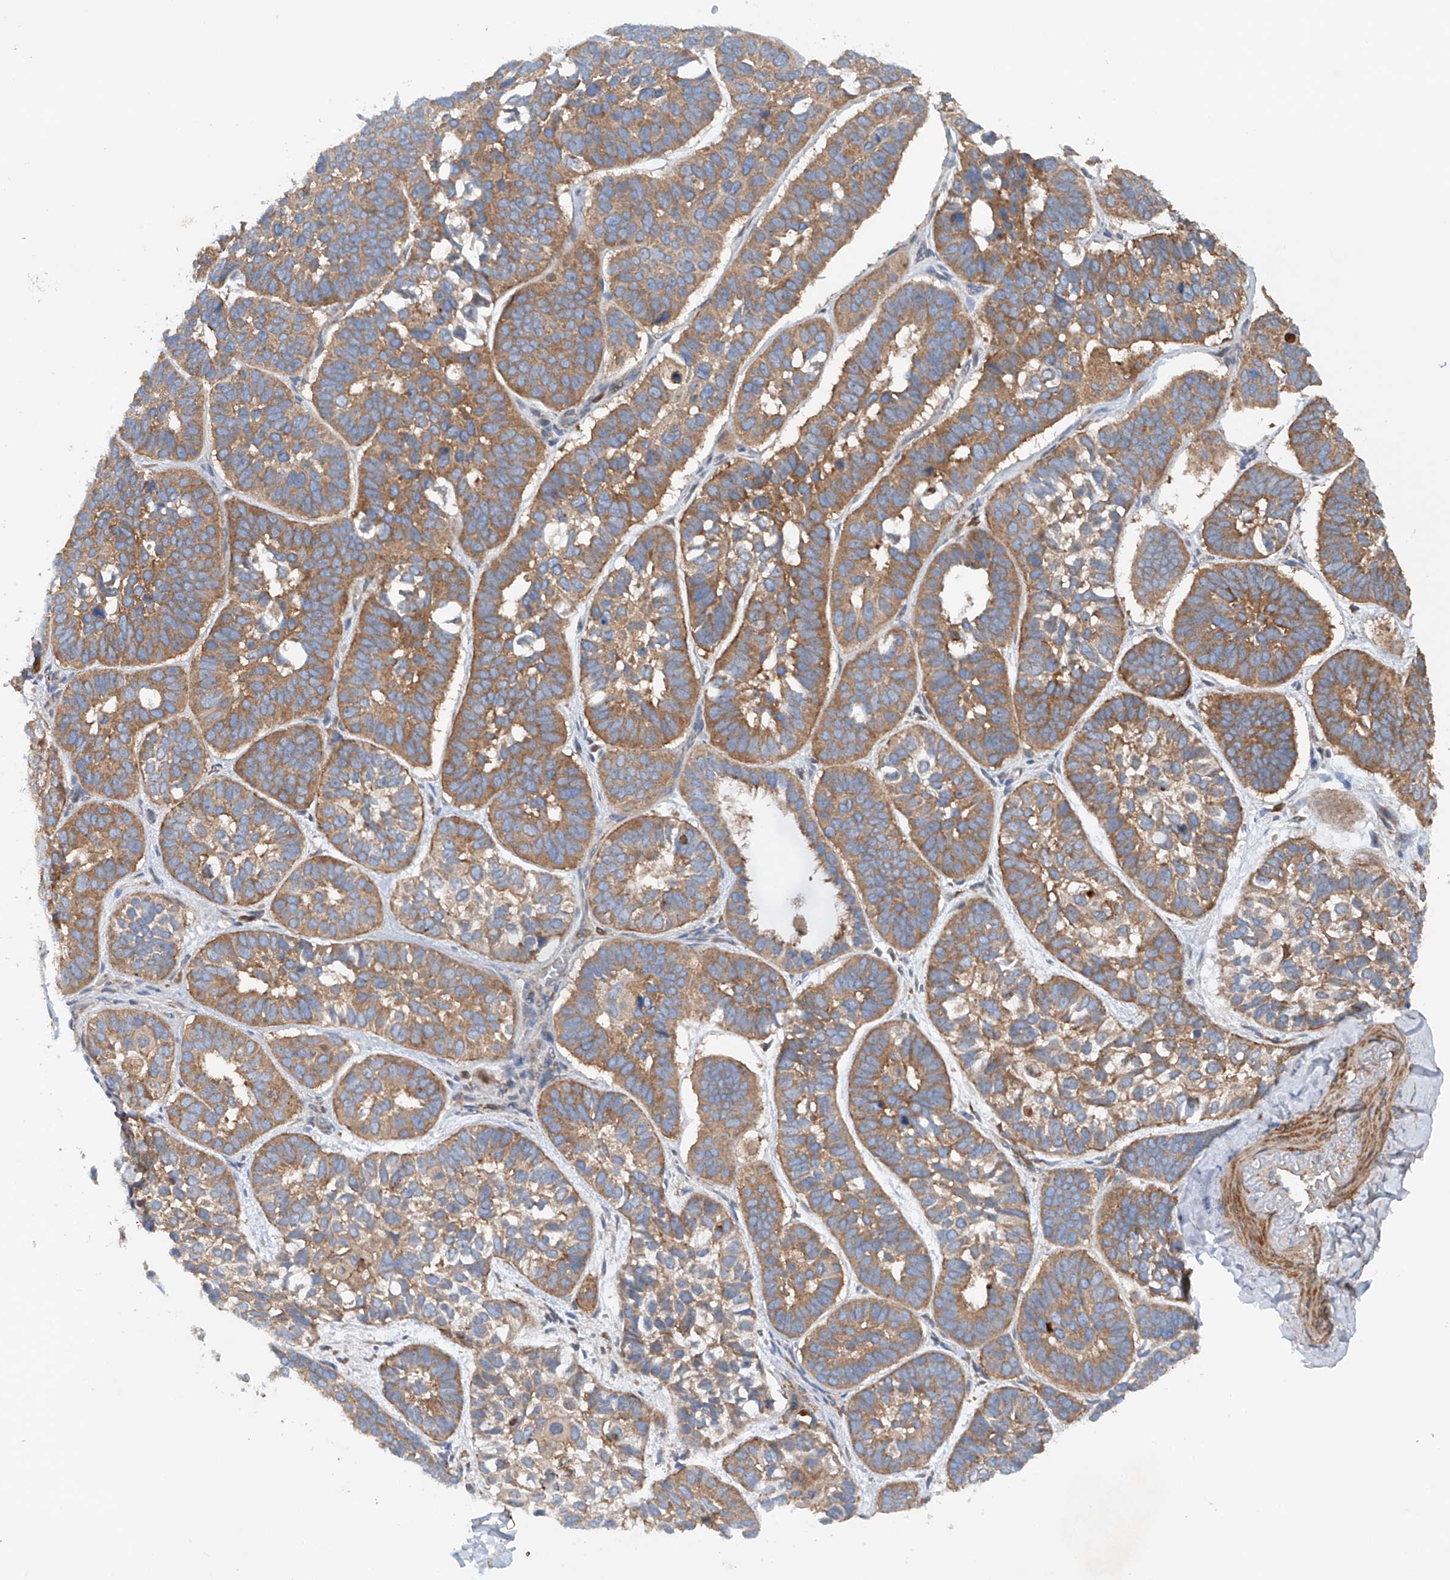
{"staining": {"intensity": "moderate", "quantity": ">75%", "location": "cytoplasmic/membranous"}, "tissue": "skin cancer", "cell_type": "Tumor cells", "image_type": "cancer", "snomed": [{"axis": "morphology", "description": "Basal cell carcinoma"}, {"axis": "topography", "description": "Skin"}], "caption": "Approximately >75% of tumor cells in skin cancer reveal moderate cytoplasmic/membranous protein staining as visualized by brown immunohistochemical staining.", "gene": "CEP85L", "patient": {"sex": "male", "age": 62}}